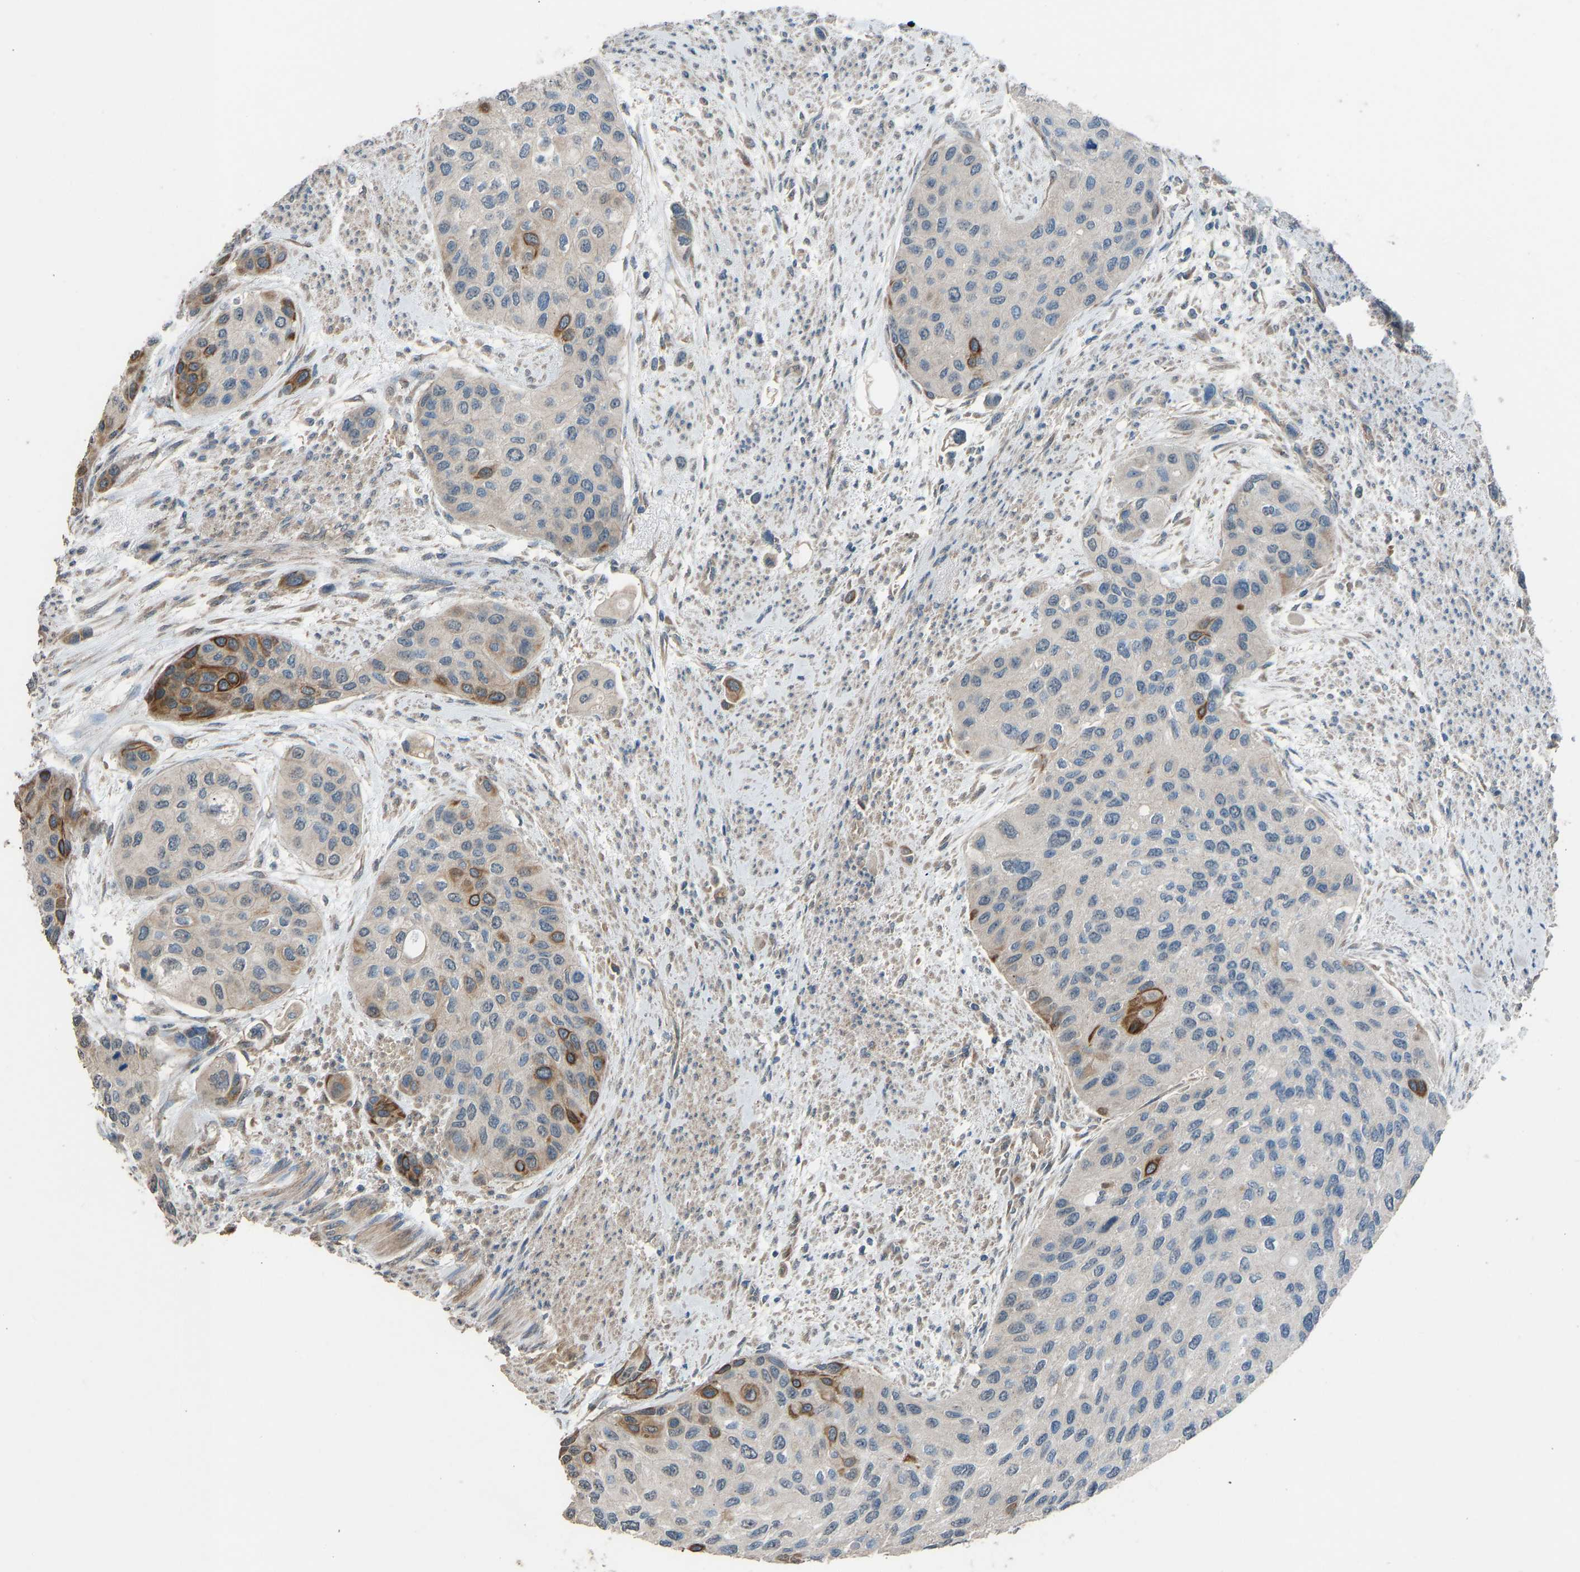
{"staining": {"intensity": "moderate", "quantity": "<25%", "location": "cytoplasmic/membranous"}, "tissue": "urothelial cancer", "cell_type": "Tumor cells", "image_type": "cancer", "snomed": [{"axis": "morphology", "description": "Urothelial carcinoma, High grade"}, {"axis": "topography", "description": "Urinary bladder"}], "caption": "Urothelial cancer tissue demonstrates moderate cytoplasmic/membranous staining in about <25% of tumor cells", "gene": "SLC43A1", "patient": {"sex": "female", "age": 56}}